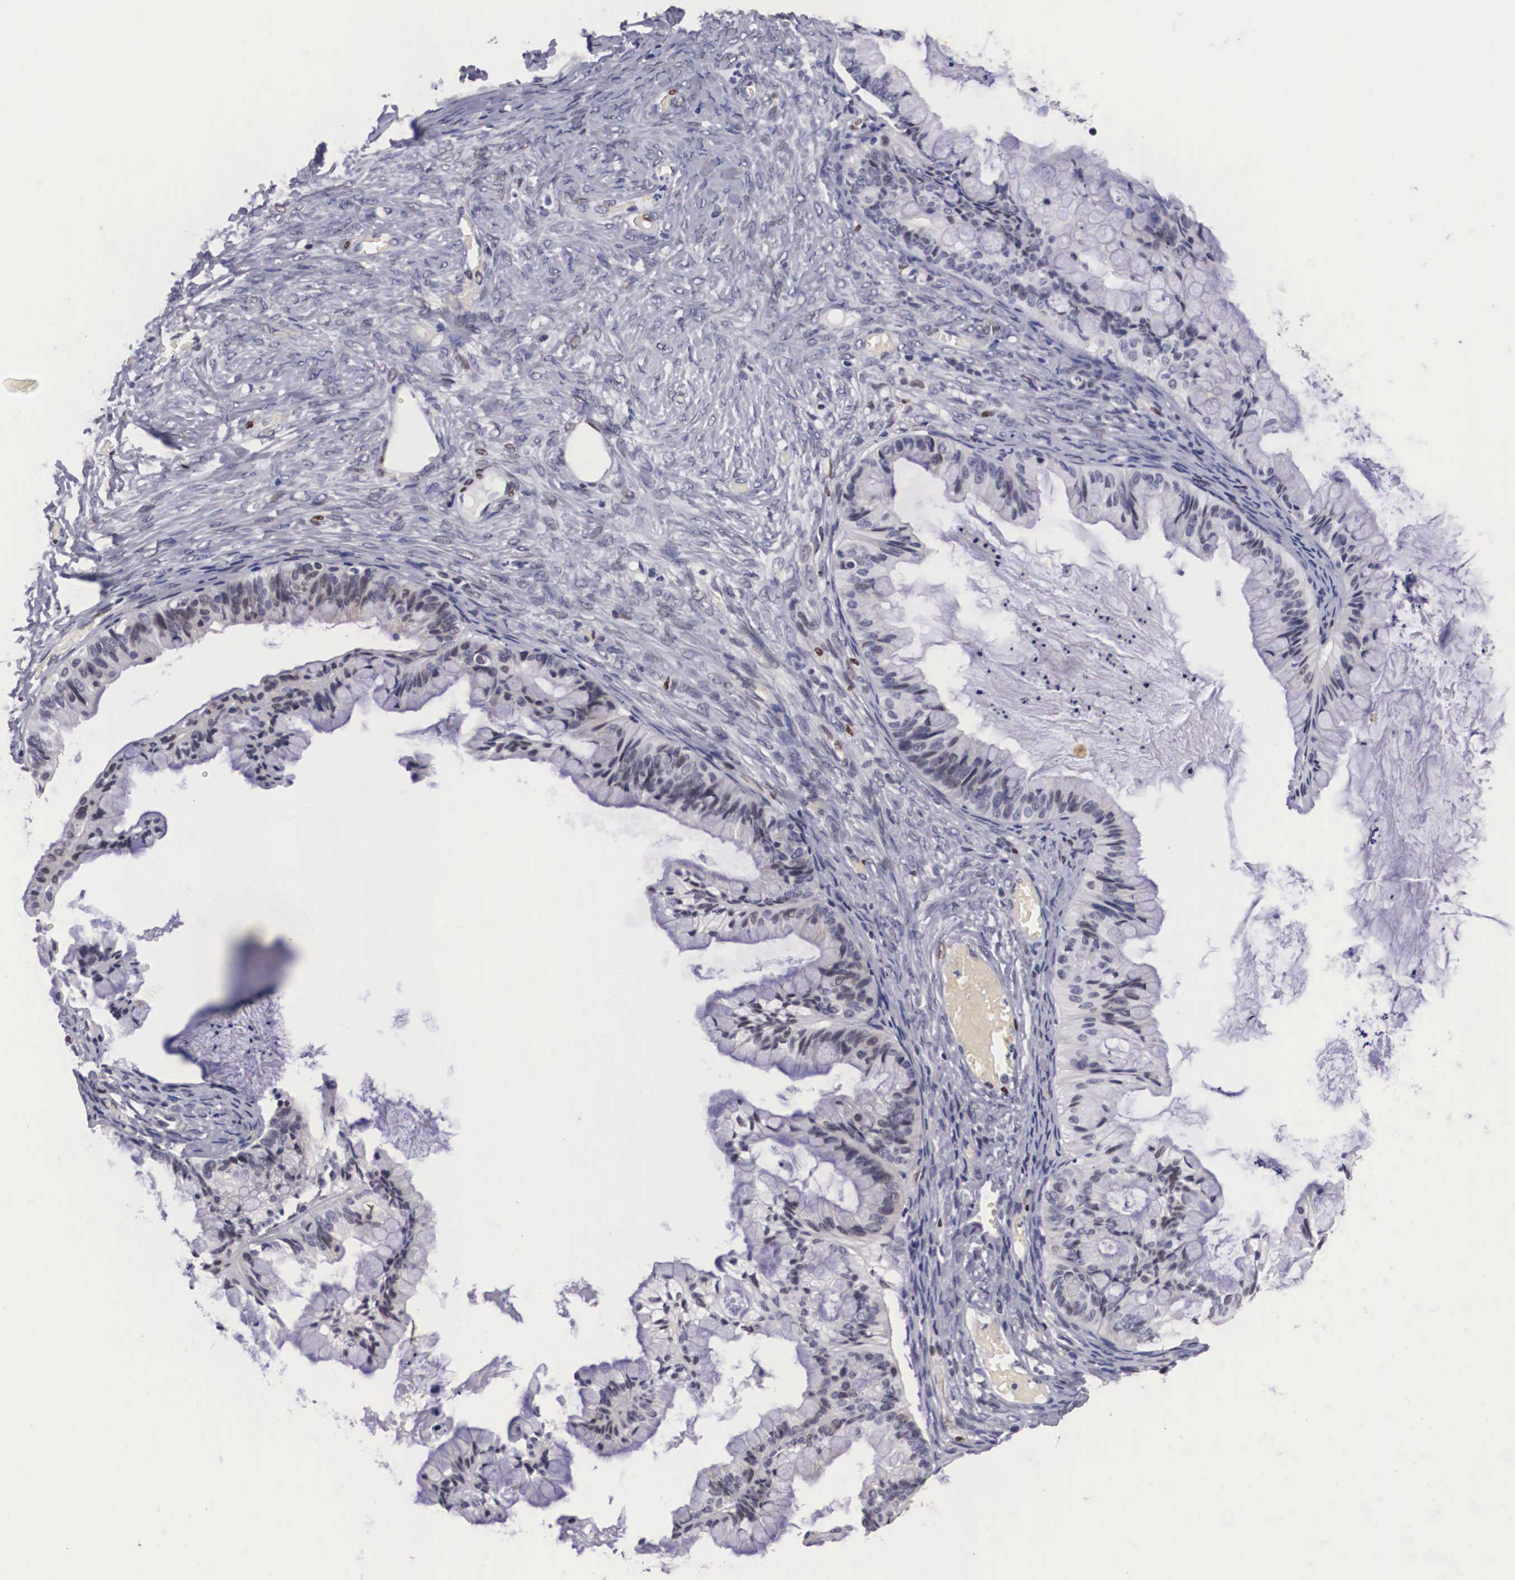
{"staining": {"intensity": "weak", "quantity": "<25%", "location": "nuclear"}, "tissue": "ovarian cancer", "cell_type": "Tumor cells", "image_type": "cancer", "snomed": [{"axis": "morphology", "description": "Cystadenocarcinoma, mucinous, NOS"}, {"axis": "topography", "description": "Ovary"}], "caption": "This photomicrograph is of ovarian cancer stained with immunohistochemistry (IHC) to label a protein in brown with the nuclei are counter-stained blue. There is no positivity in tumor cells.", "gene": "KHDRBS3", "patient": {"sex": "female", "age": 57}}